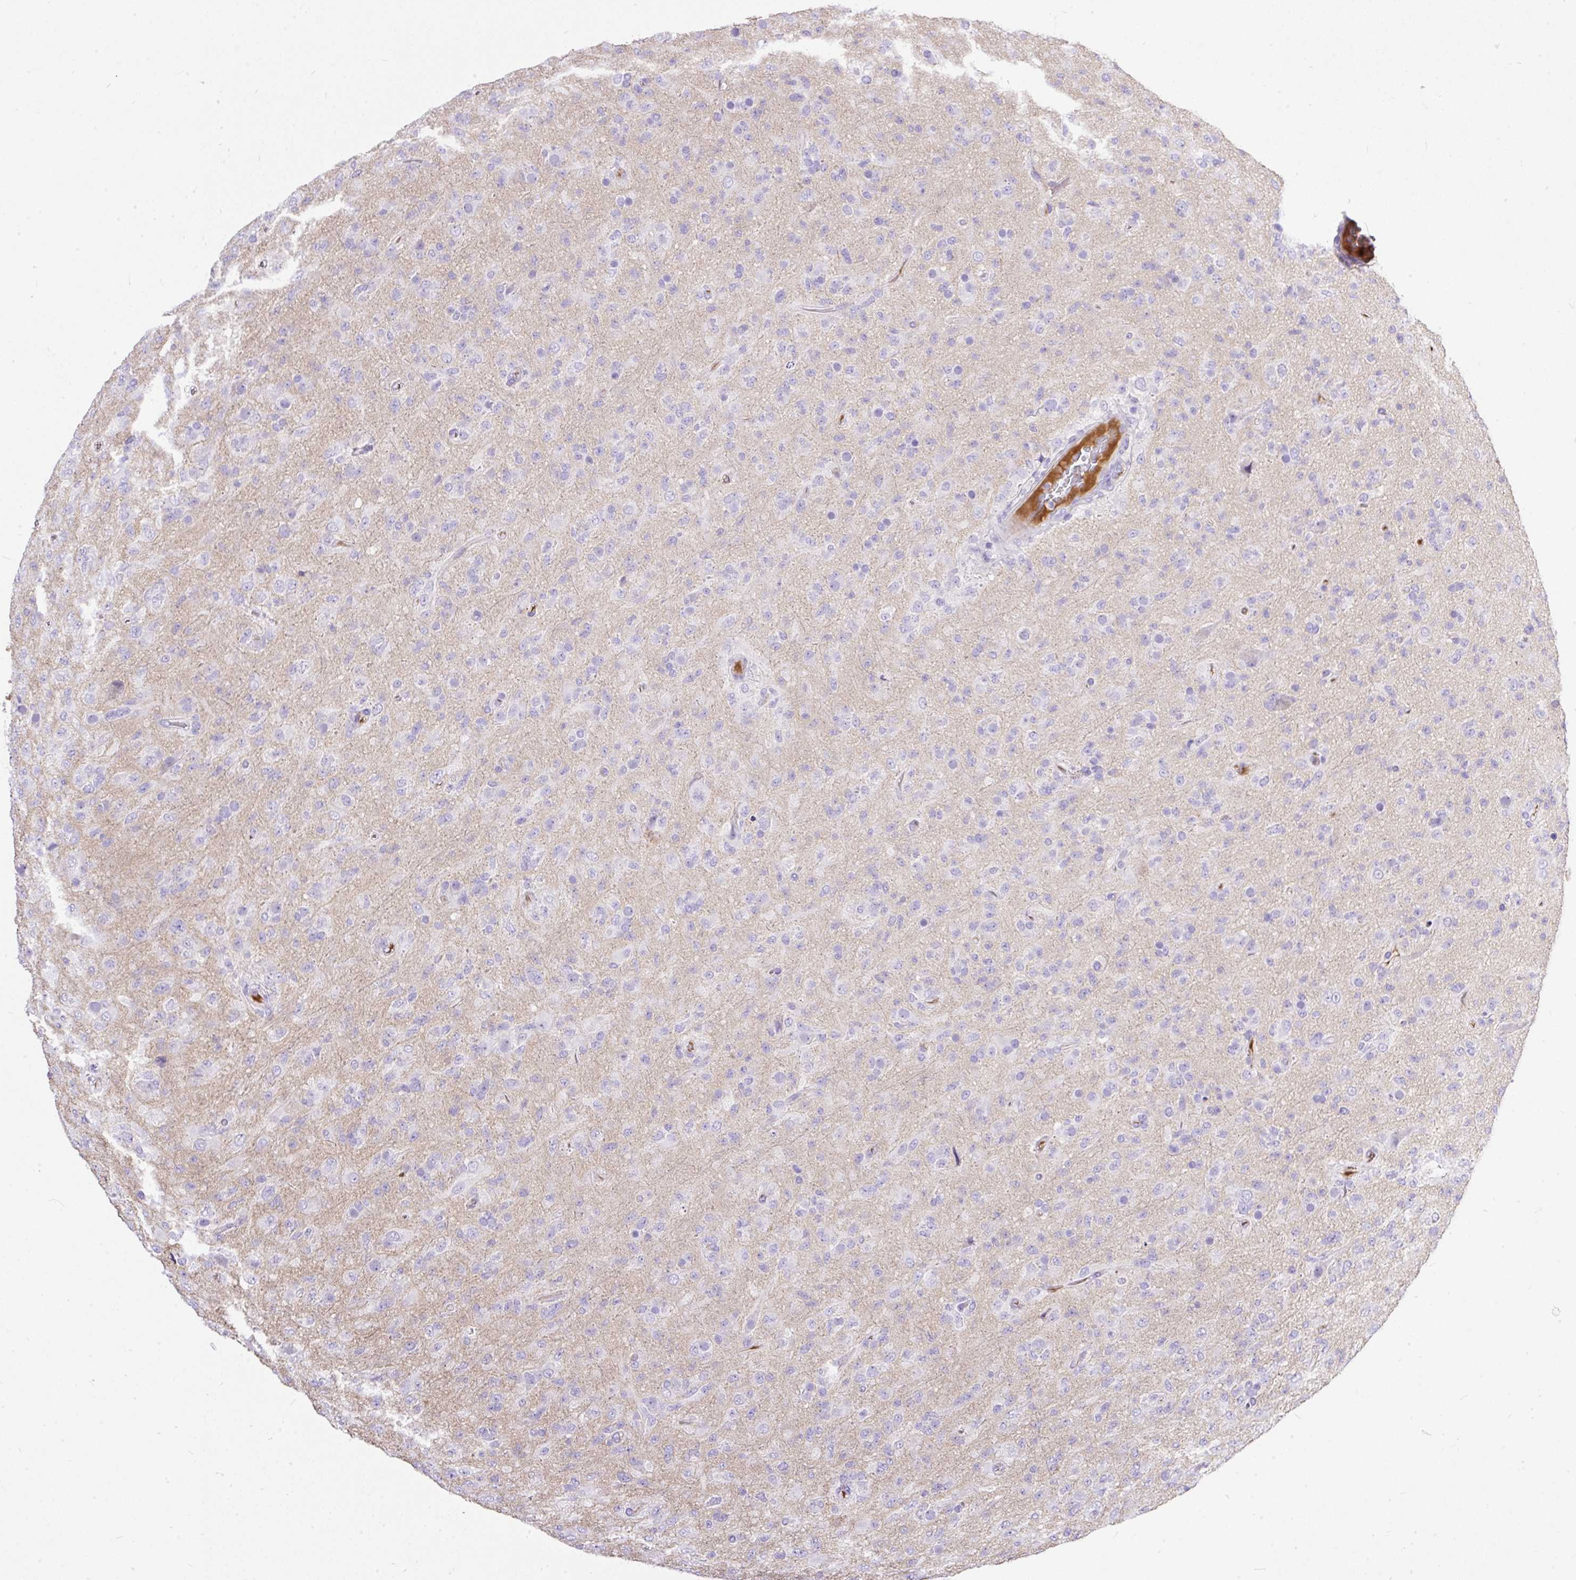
{"staining": {"intensity": "negative", "quantity": "none", "location": "none"}, "tissue": "glioma", "cell_type": "Tumor cells", "image_type": "cancer", "snomed": [{"axis": "morphology", "description": "Glioma, malignant, Low grade"}, {"axis": "topography", "description": "Brain"}], "caption": "This is a photomicrograph of IHC staining of glioma, which shows no positivity in tumor cells. The staining was performed using DAB to visualize the protein expression in brown, while the nuclei were stained in blue with hematoxylin (Magnification: 20x).", "gene": "CLEC3B", "patient": {"sex": "male", "age": 65}}